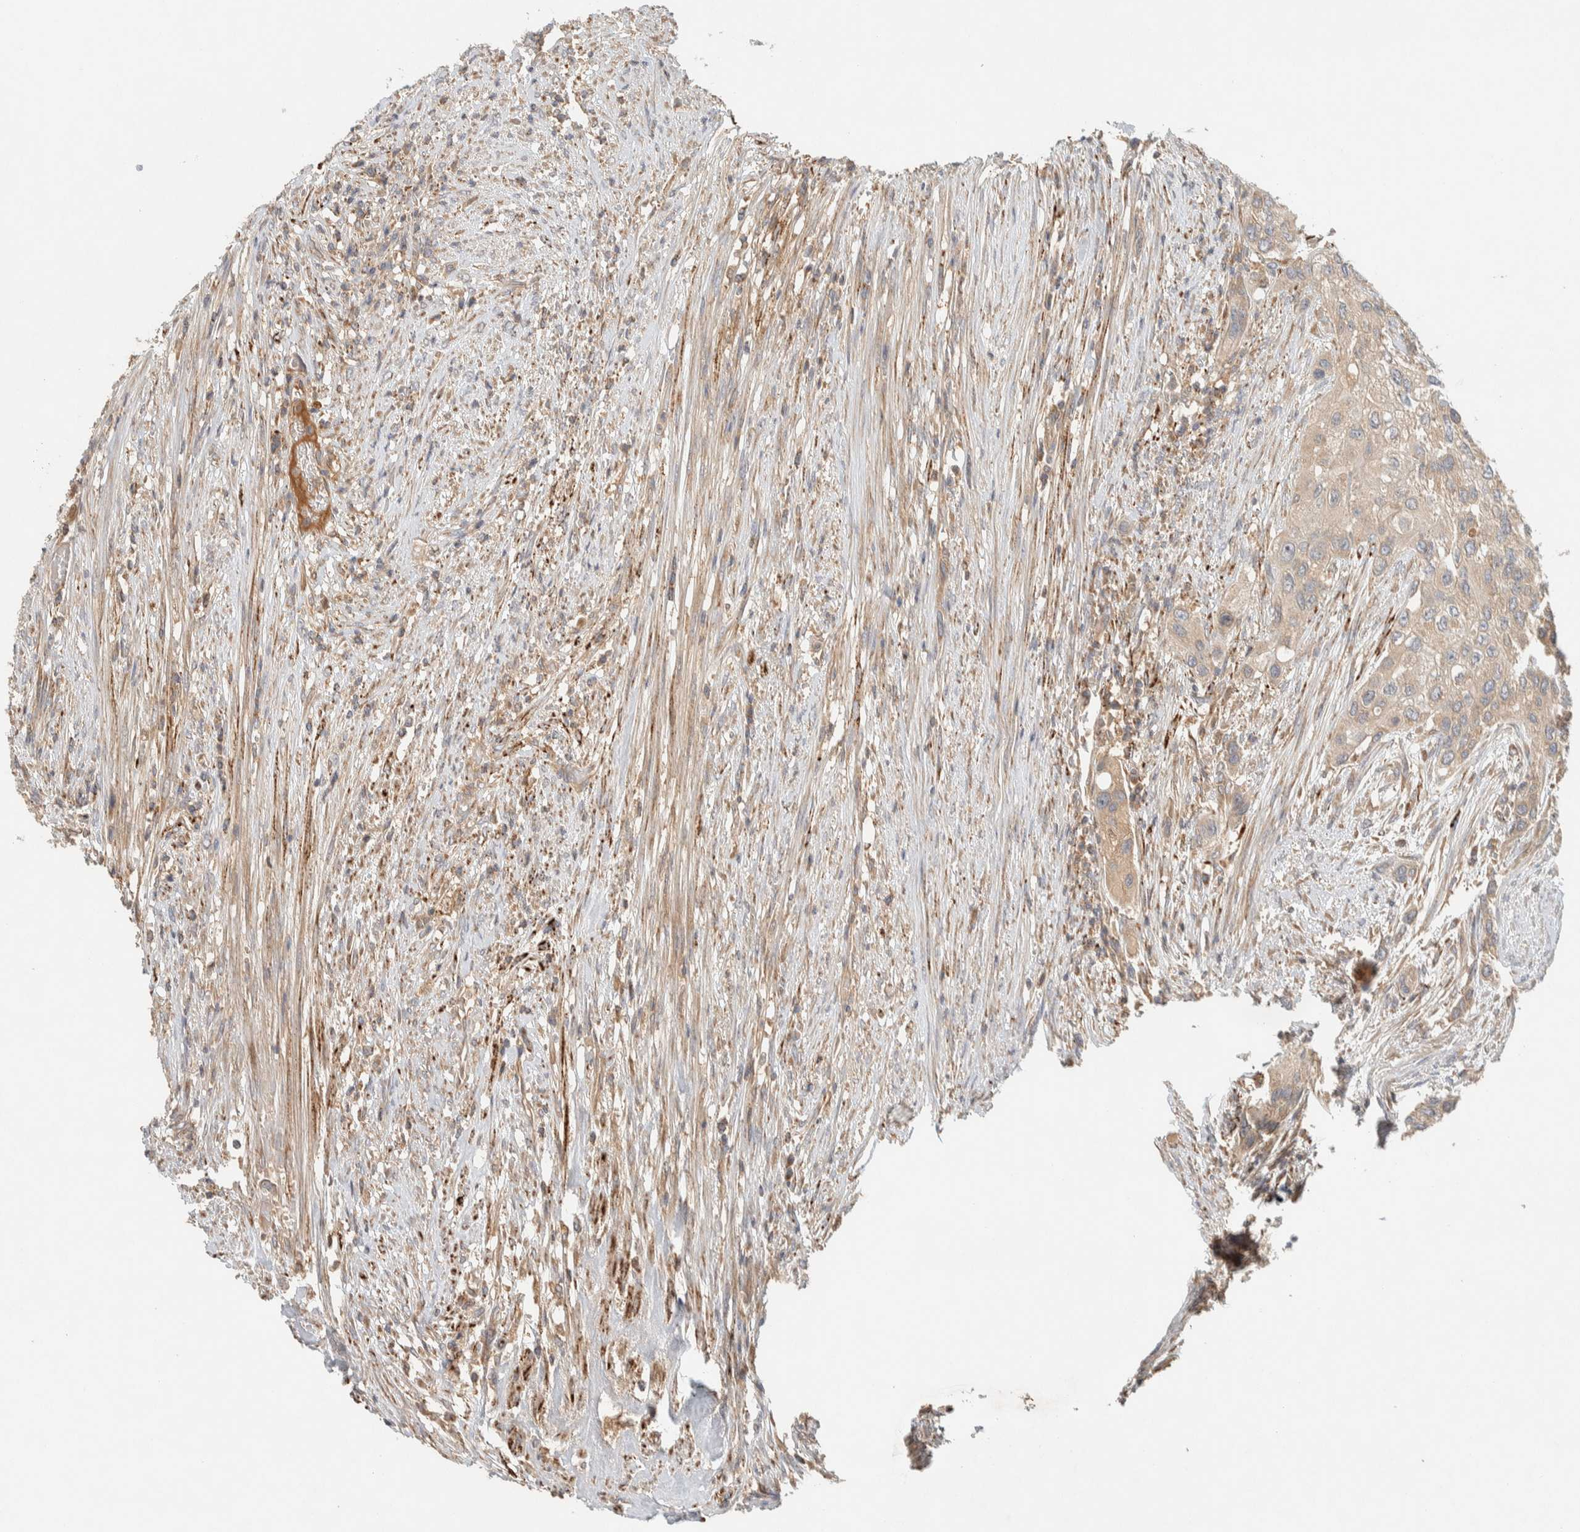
{"staining": {"intensity": "weak", "quantity": ">75%", "location": "cytoplasmic/membranous"}, "tissue": "urothelial cancer", "cell_type": "Tumor cells", "image_type": "cancer", "snomed": [{"axis": "morphology", "description": "Urothelial carcinoma, High grade"}, {"axis": "topography", "description": "Urinary bladder"}], "caption": "High-magnification brightfield microscopy of high-grade urothelial carcinoma stained with DAB (brown) and counterstained with hematoxylin (blue). tumor cells exhibit weak cytoplasmic/membranous expression is present in approximately>75% of cells. The staining is performed using DAB (3,3'-diaminobenzidine) brown chromogen to label protein expression. The nuclei are counter-stained blue using hematoxylin.", "gene": "FAM167A", "patient": {"sex": "female", "age": 56}}